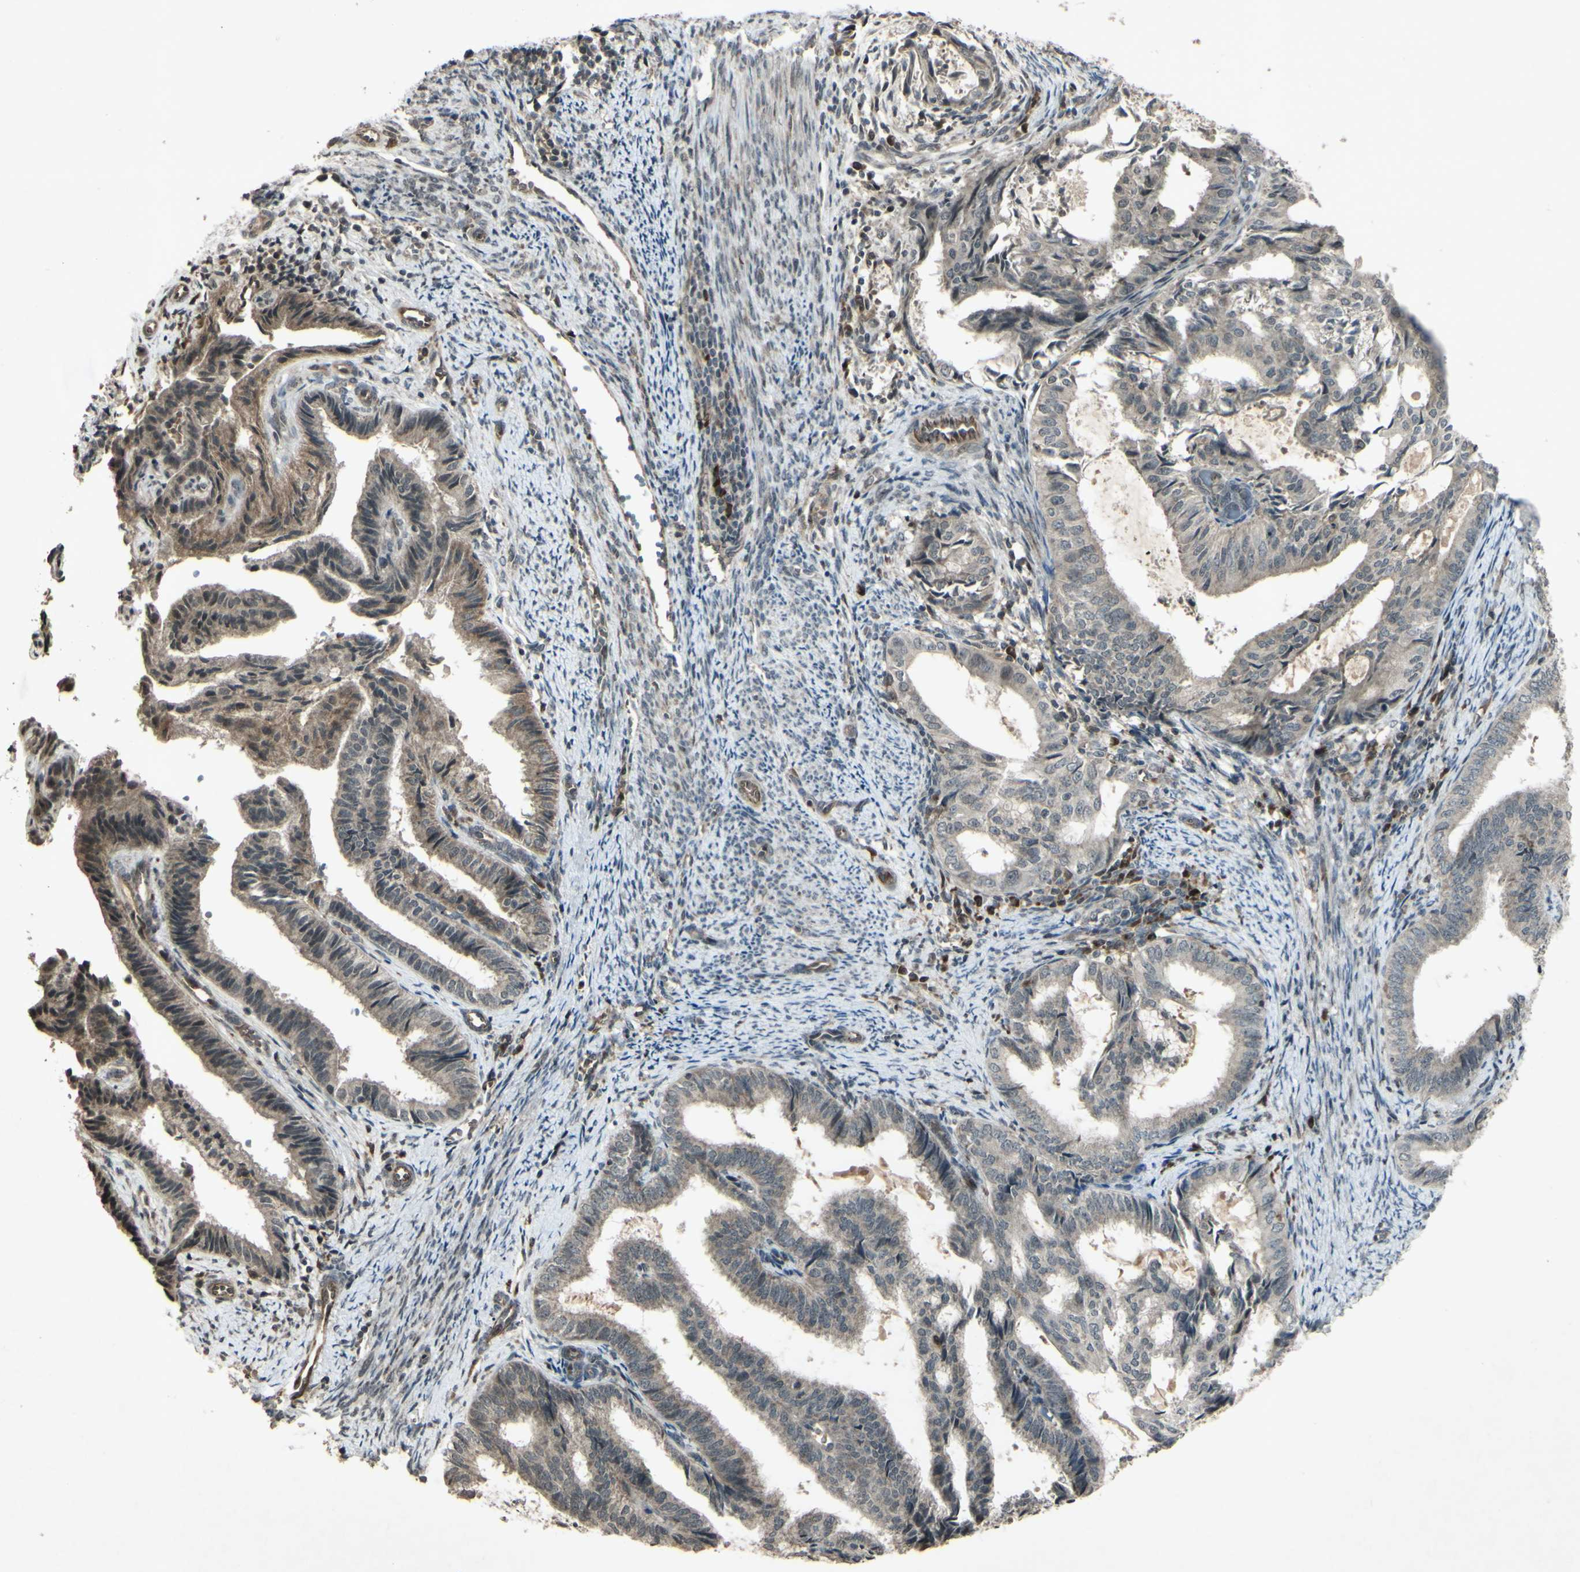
{"staining": {"intensity": "weak", "quantity": ">75%", "location": "cytoplasmic/membranous,nuclear"}, "tissue": "endometrial cancer", "cell_type": "Tumor cells", "image_type": "cancer", "snomed": [{"axis": "morphology", "description": "Adenocarcinoma, NOS"}, {"axis": "topography", "description": "Endometrium"}], "caption": "Immunohistochemistry staining of adenocarcinoma (endometrial), which shows low levels of weak cytoplasmic/membranous and nuclear positivity in approximately >75% of tumor cells indicating weak cytoplasmic/membranous and nuclear protein positivity. The staining was performed using DAB (3,3'-diaminobenzidine) (brown) for protein detection and nuclei were counterstained in hematoxylin (blue).", "gene": "BLNK", "patient": {"sex": "female", "age": 58}}